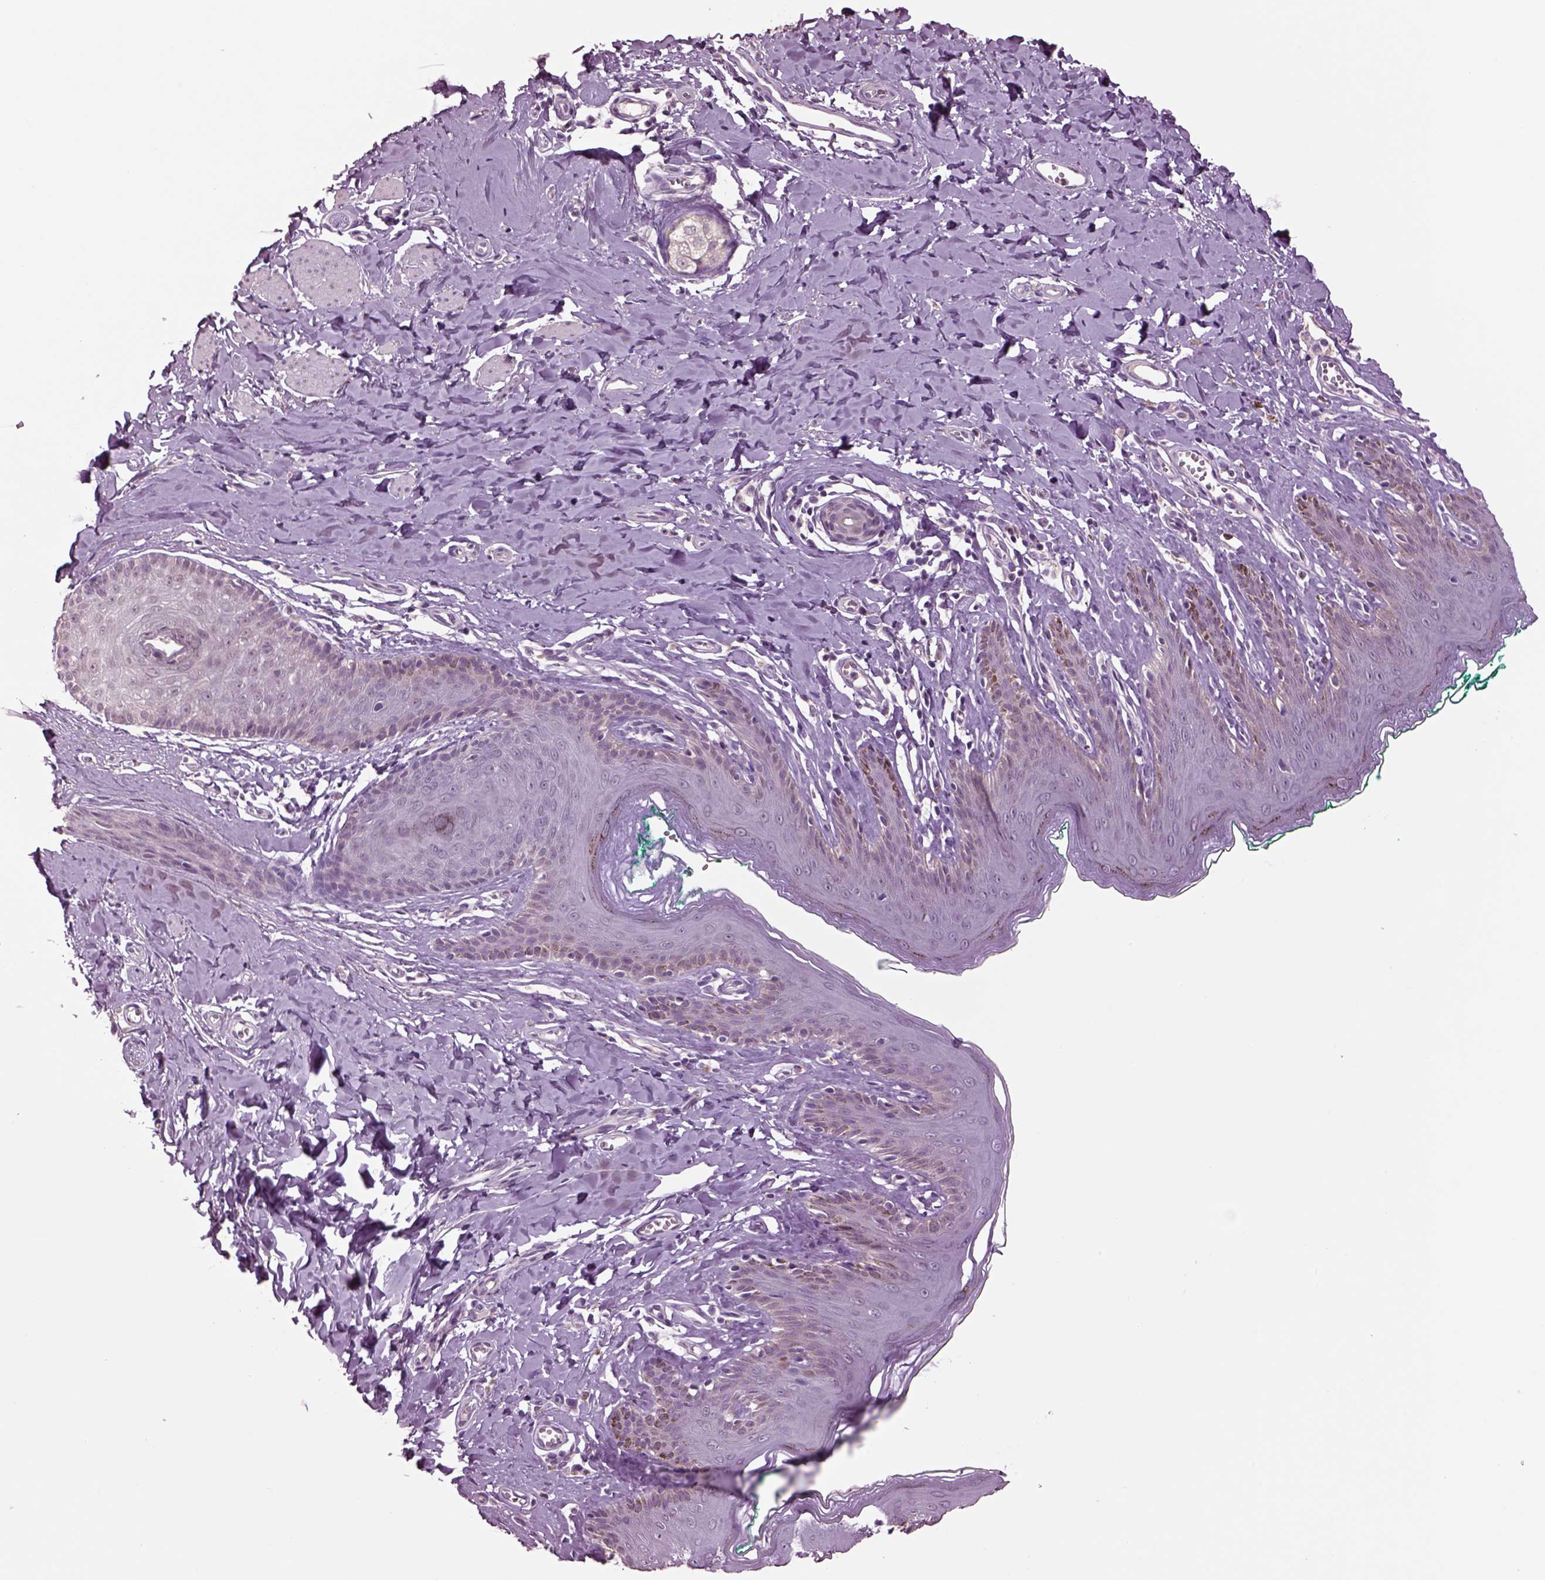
{"staining": {"intensity": "negative", "quantity": "none", "location": "none"}, "tissue": "skin", "cell_type": "Epidermal cells", "image_type": "normal", "snomed": [{"axis": "morphology", "description": "Normal tissue, NOS"}, {"axis": "topography", "description": "Vulva"}], "caption": "An immunohistochemistry photomicrograph of benign skin is shown. There is no staining in epidermal cells of skin. (DAB IHC, high magnification).", "gene": "CLPSL1", "patient": {"sex": "female", "age": 66}}